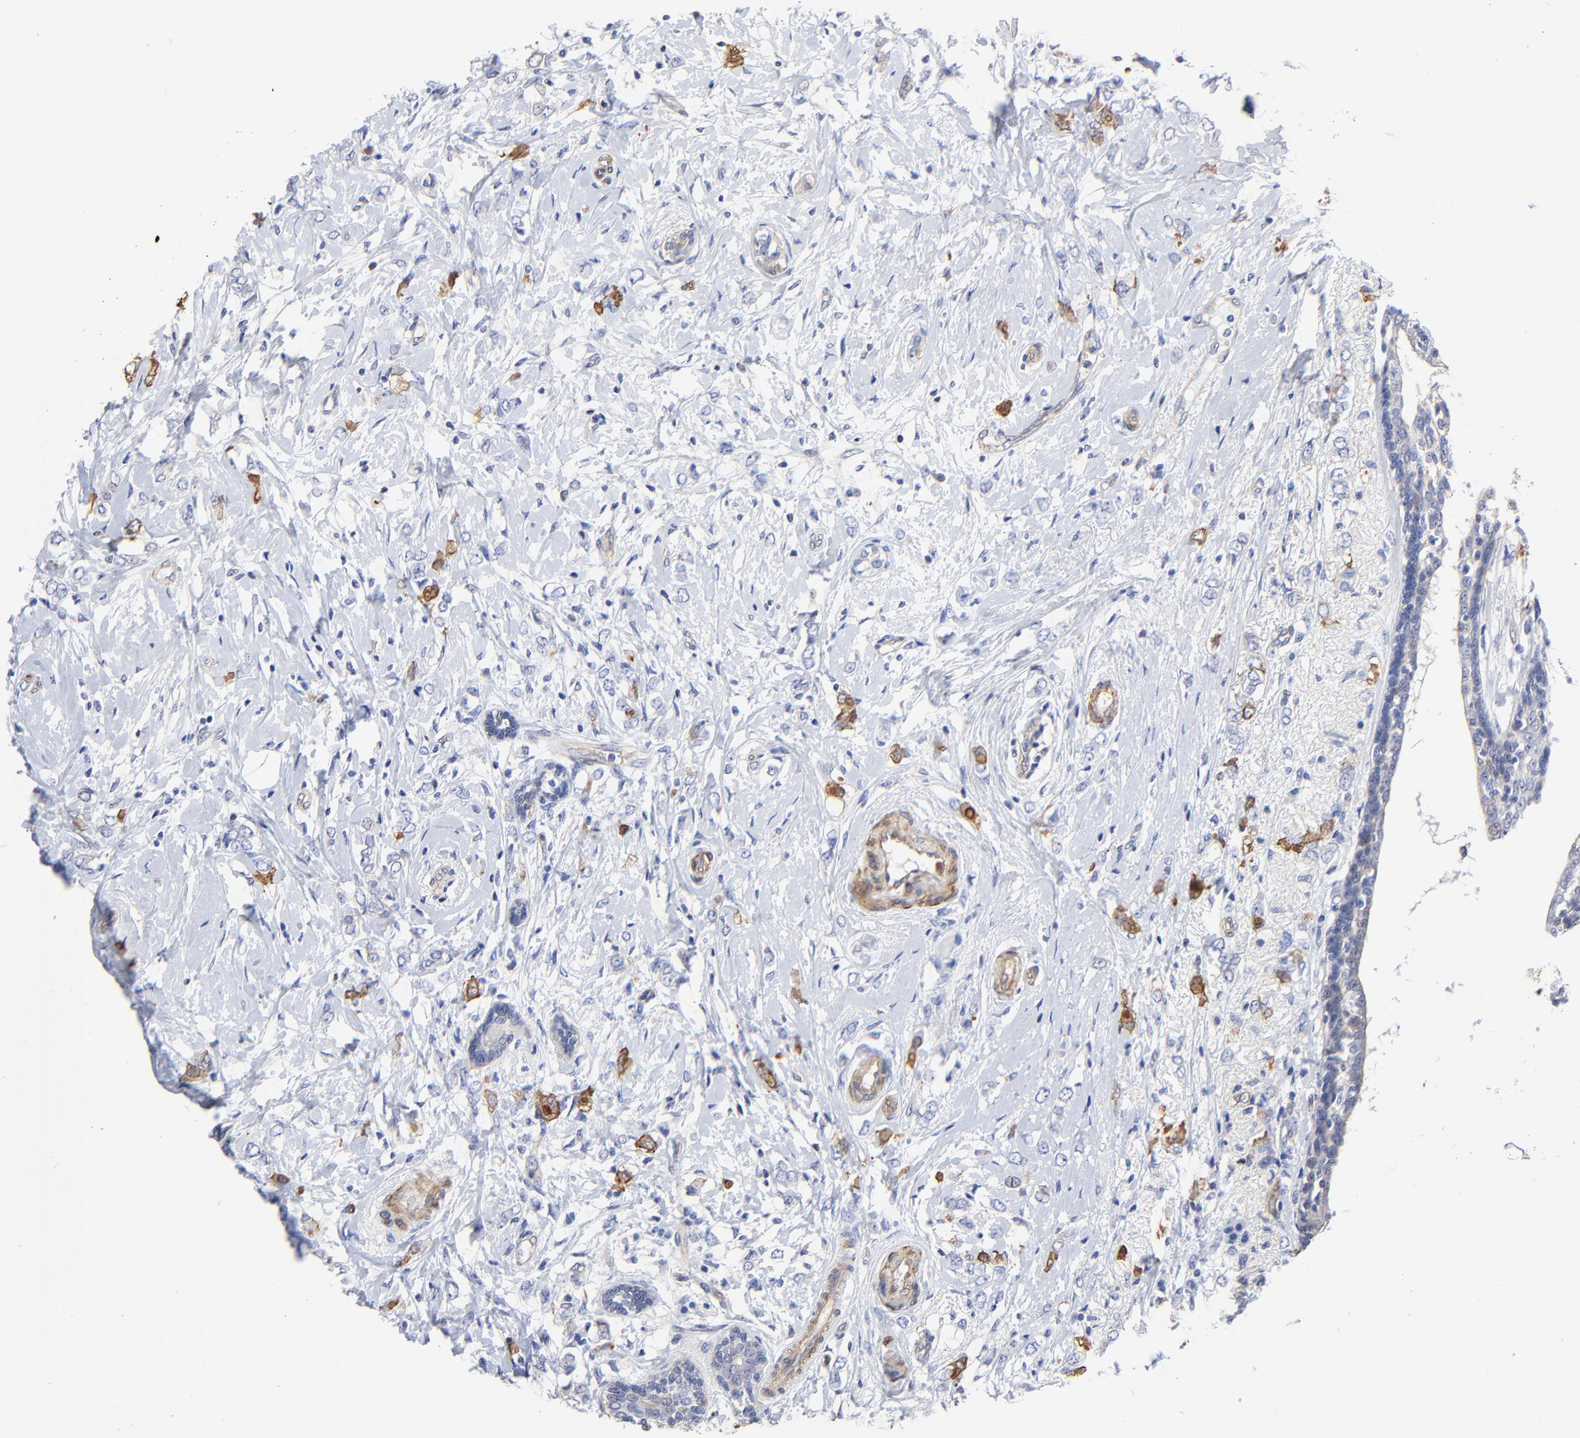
{"staining": {"intensity": "negative", "quantity": "none", "location": "none"}, "tissue": "breast cancer", "cell_type": "Tumor cells", "image_type": "cancer", "snomed": [{"axis": "morphology", "description": "Normal tissue, NOS"}, {"axis": "morphology", "description": "Lobular carcinoma"}, {"axis": "topography", "description": "Breast"}], "caption": "Tumor cells show no significant positivity in lobular carcinoma (breast).", "gene": "TAGLN2", "patient": {"sex": "female", "age": 47}}